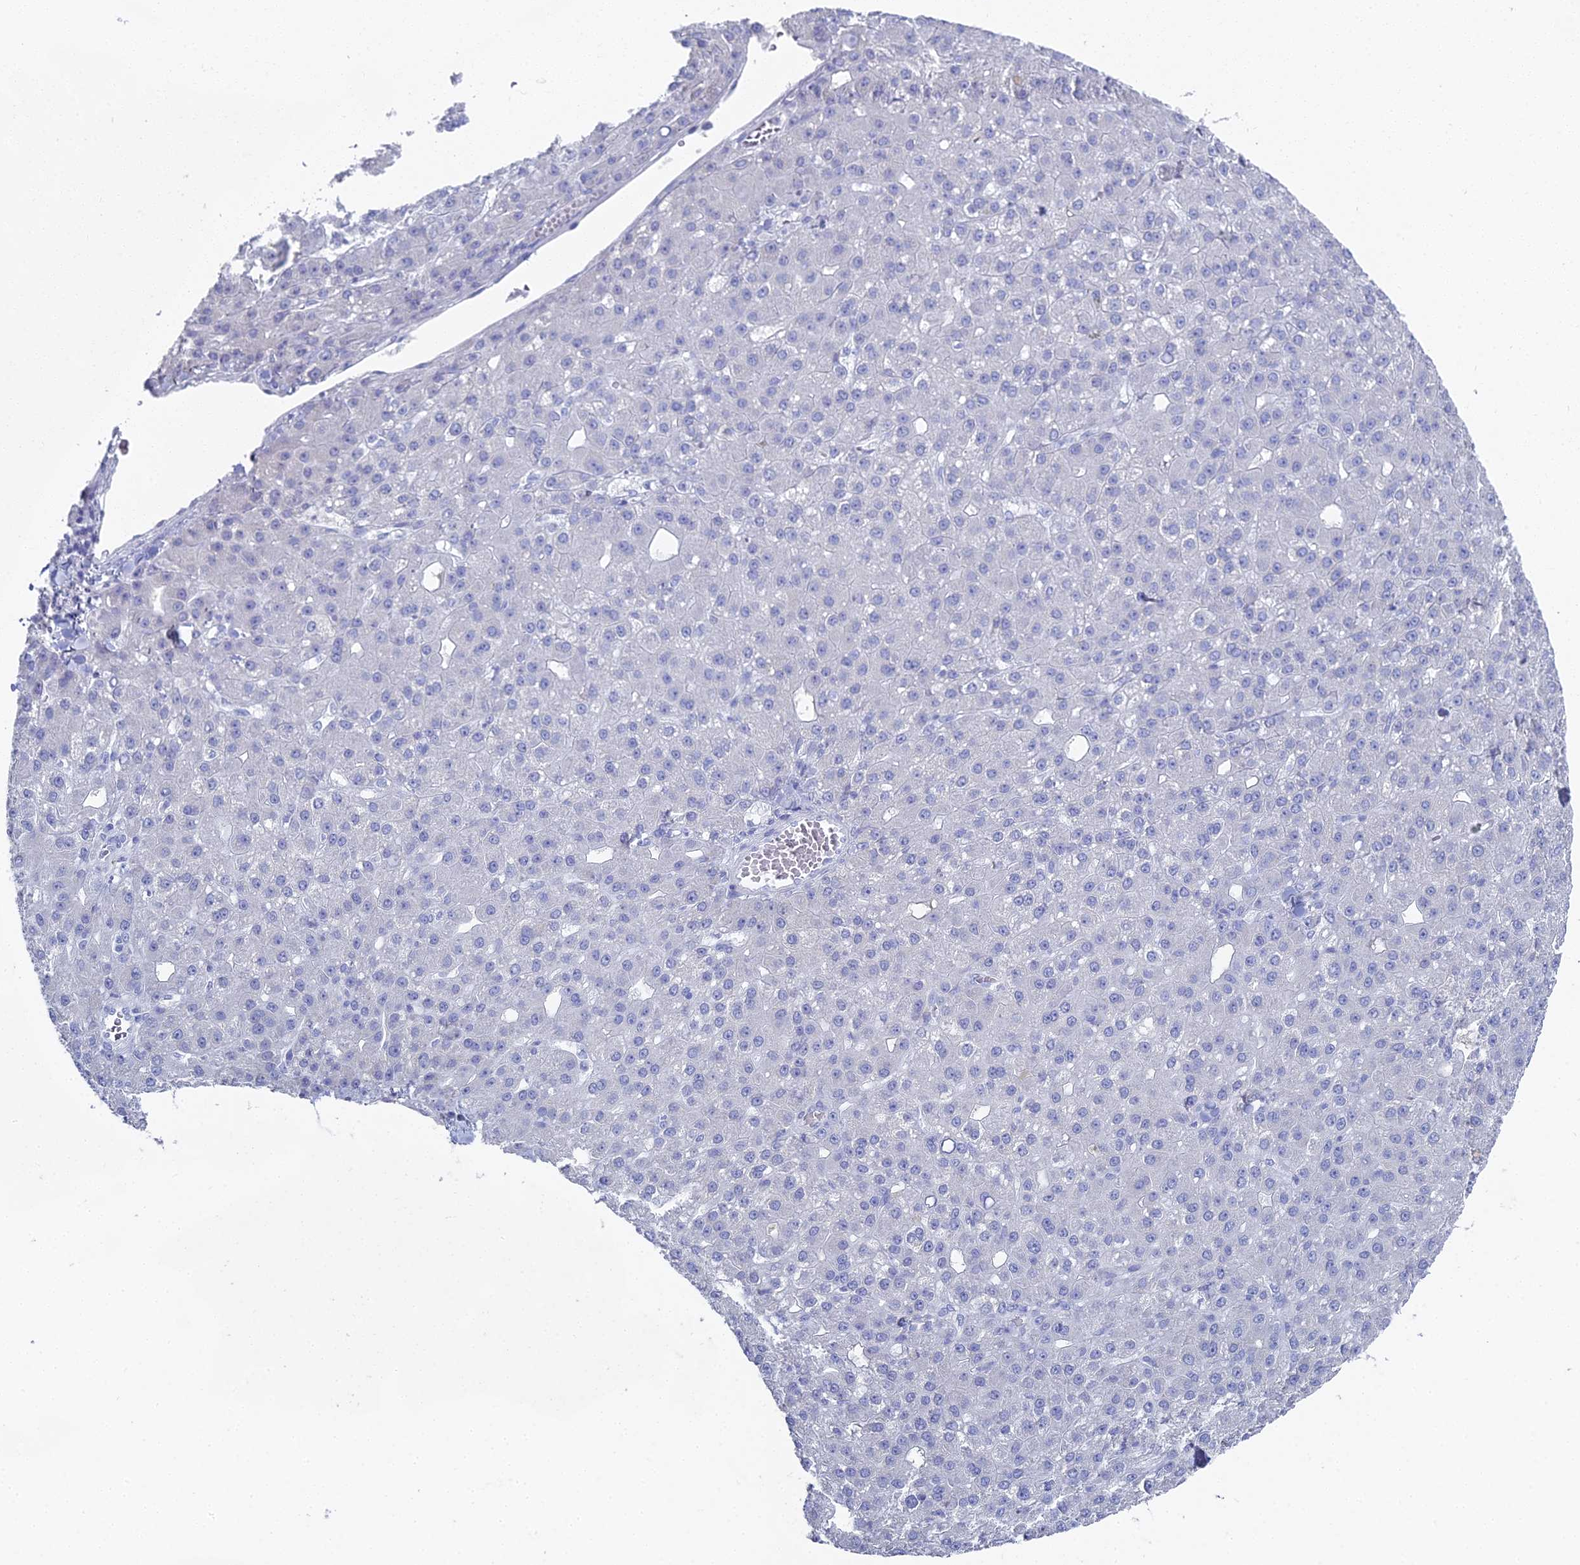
{"staining": {"intensity": "negative", "quantity": "none", "location": "none"}, "tissue": "liver cancer", "cell_type": "Tumor cells", "image_type": "cancer", "snomed": [{"axis": "morphology", "description": "Carcinoma, Hepatocellular, NOS"}, {"axis": "topography", "description": "Liver"}], "caption": "Immunohistochemistry image of neoplastic tissue: human liver cancer (hepatocellular carcinoma) stained with DAB (3,3'-diaminobenzidine) reveals no significant protein positivity in tumor cells. The staining was performed using DAB to visualize the protein expression in brown, while the nuclei were stained in blue with hematoxylin (Magnification: 20x).", "gene": "ALPP", "patient": {"sex": "male", "age": 67}}